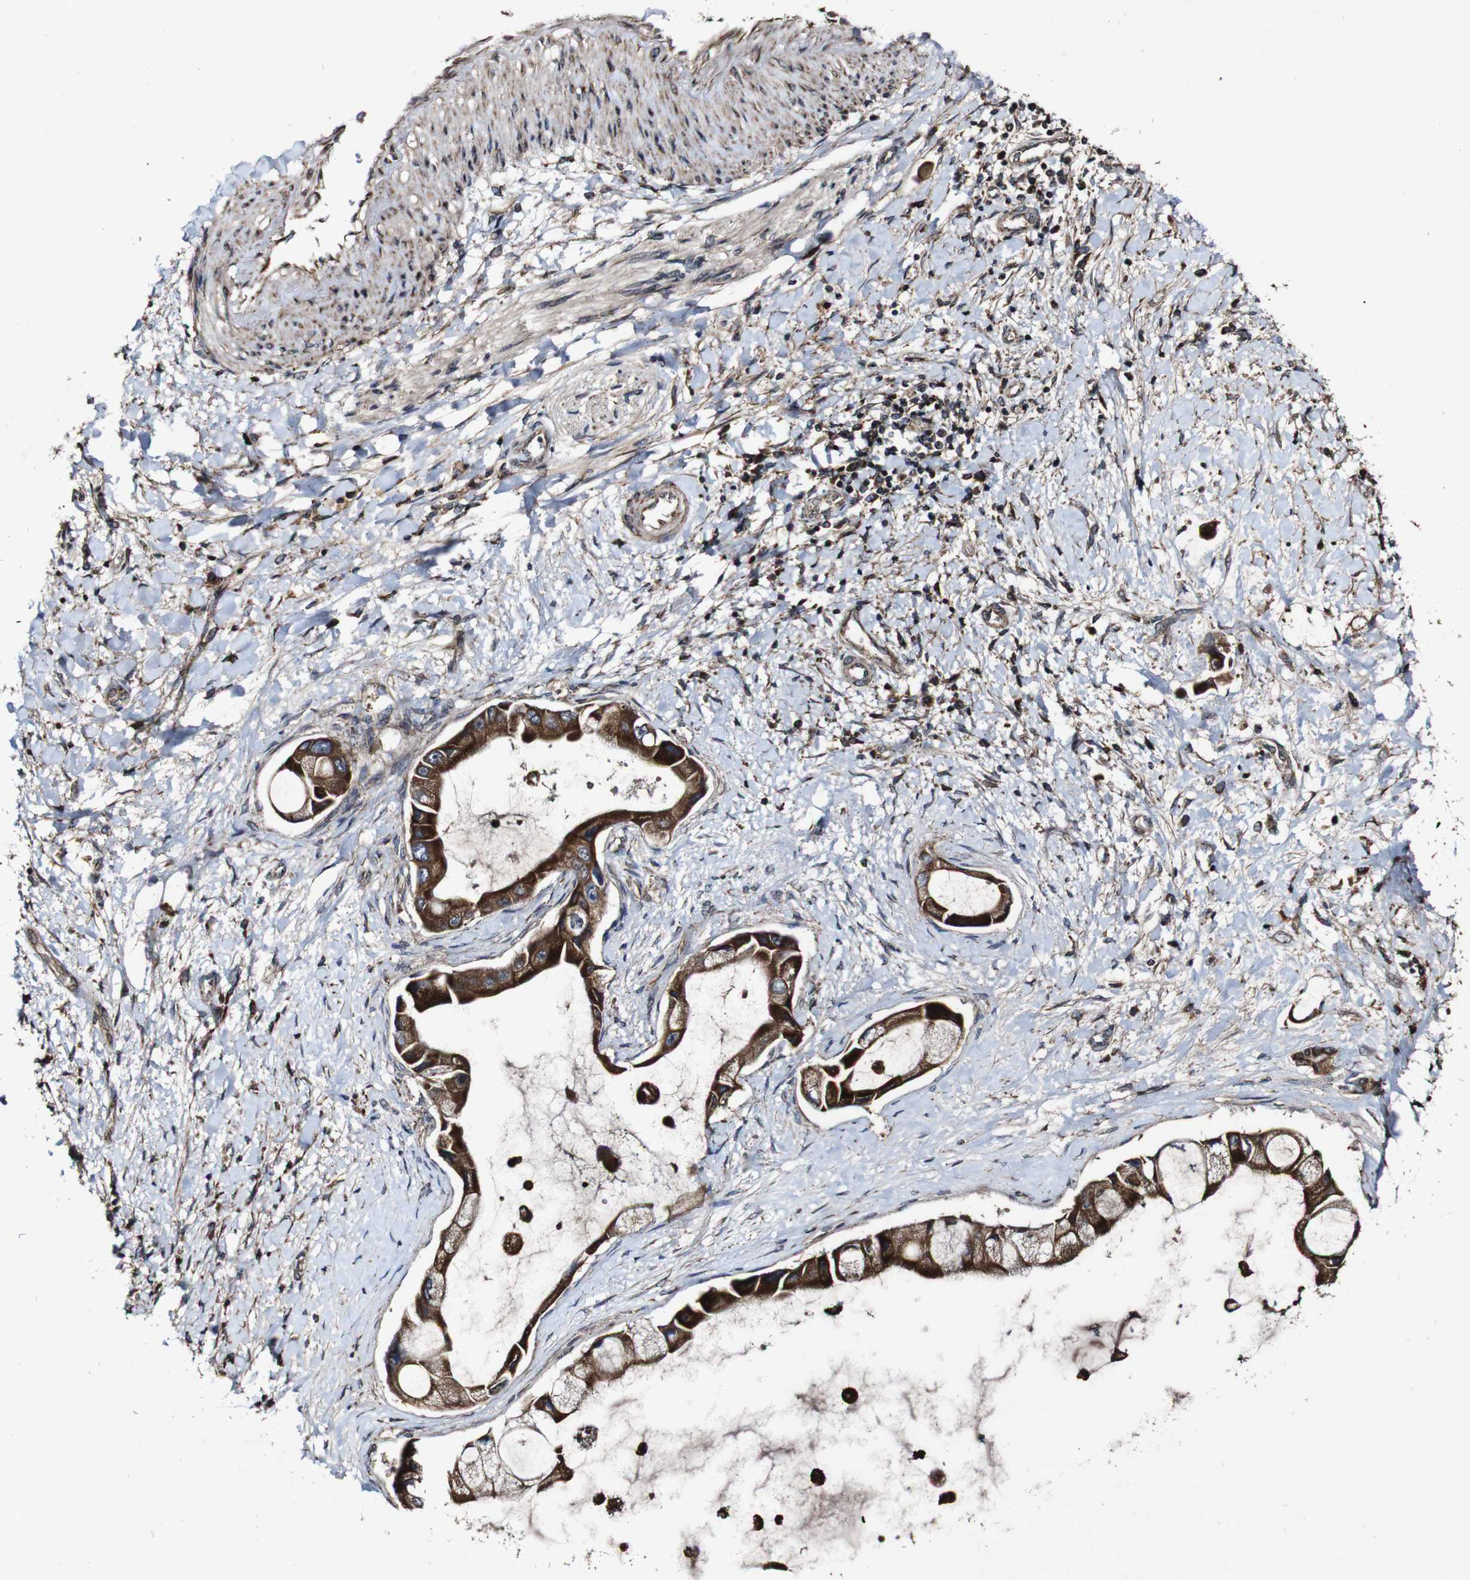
{"staining": {"intensity": "strong", "quantity": ">75%", "location": "cytoplasmic/membranous"}, "tissue": "liver cancer", "cell_type": "Tumor cells", "image_type": "cancer", "snomed": [{"axis": "morphology", "description": "Cholangiocarcinoma"}, {"axis": "topography", "description": "Liver"}], "caption": "Tumor cells reveal high levels of strong cytoplasmic/membranous positivity in approximately >75% of cells in cholangiocarcinoma (liver).", "gene": "BTN3A3", "patient": {"sex": "male", "age": 50}}